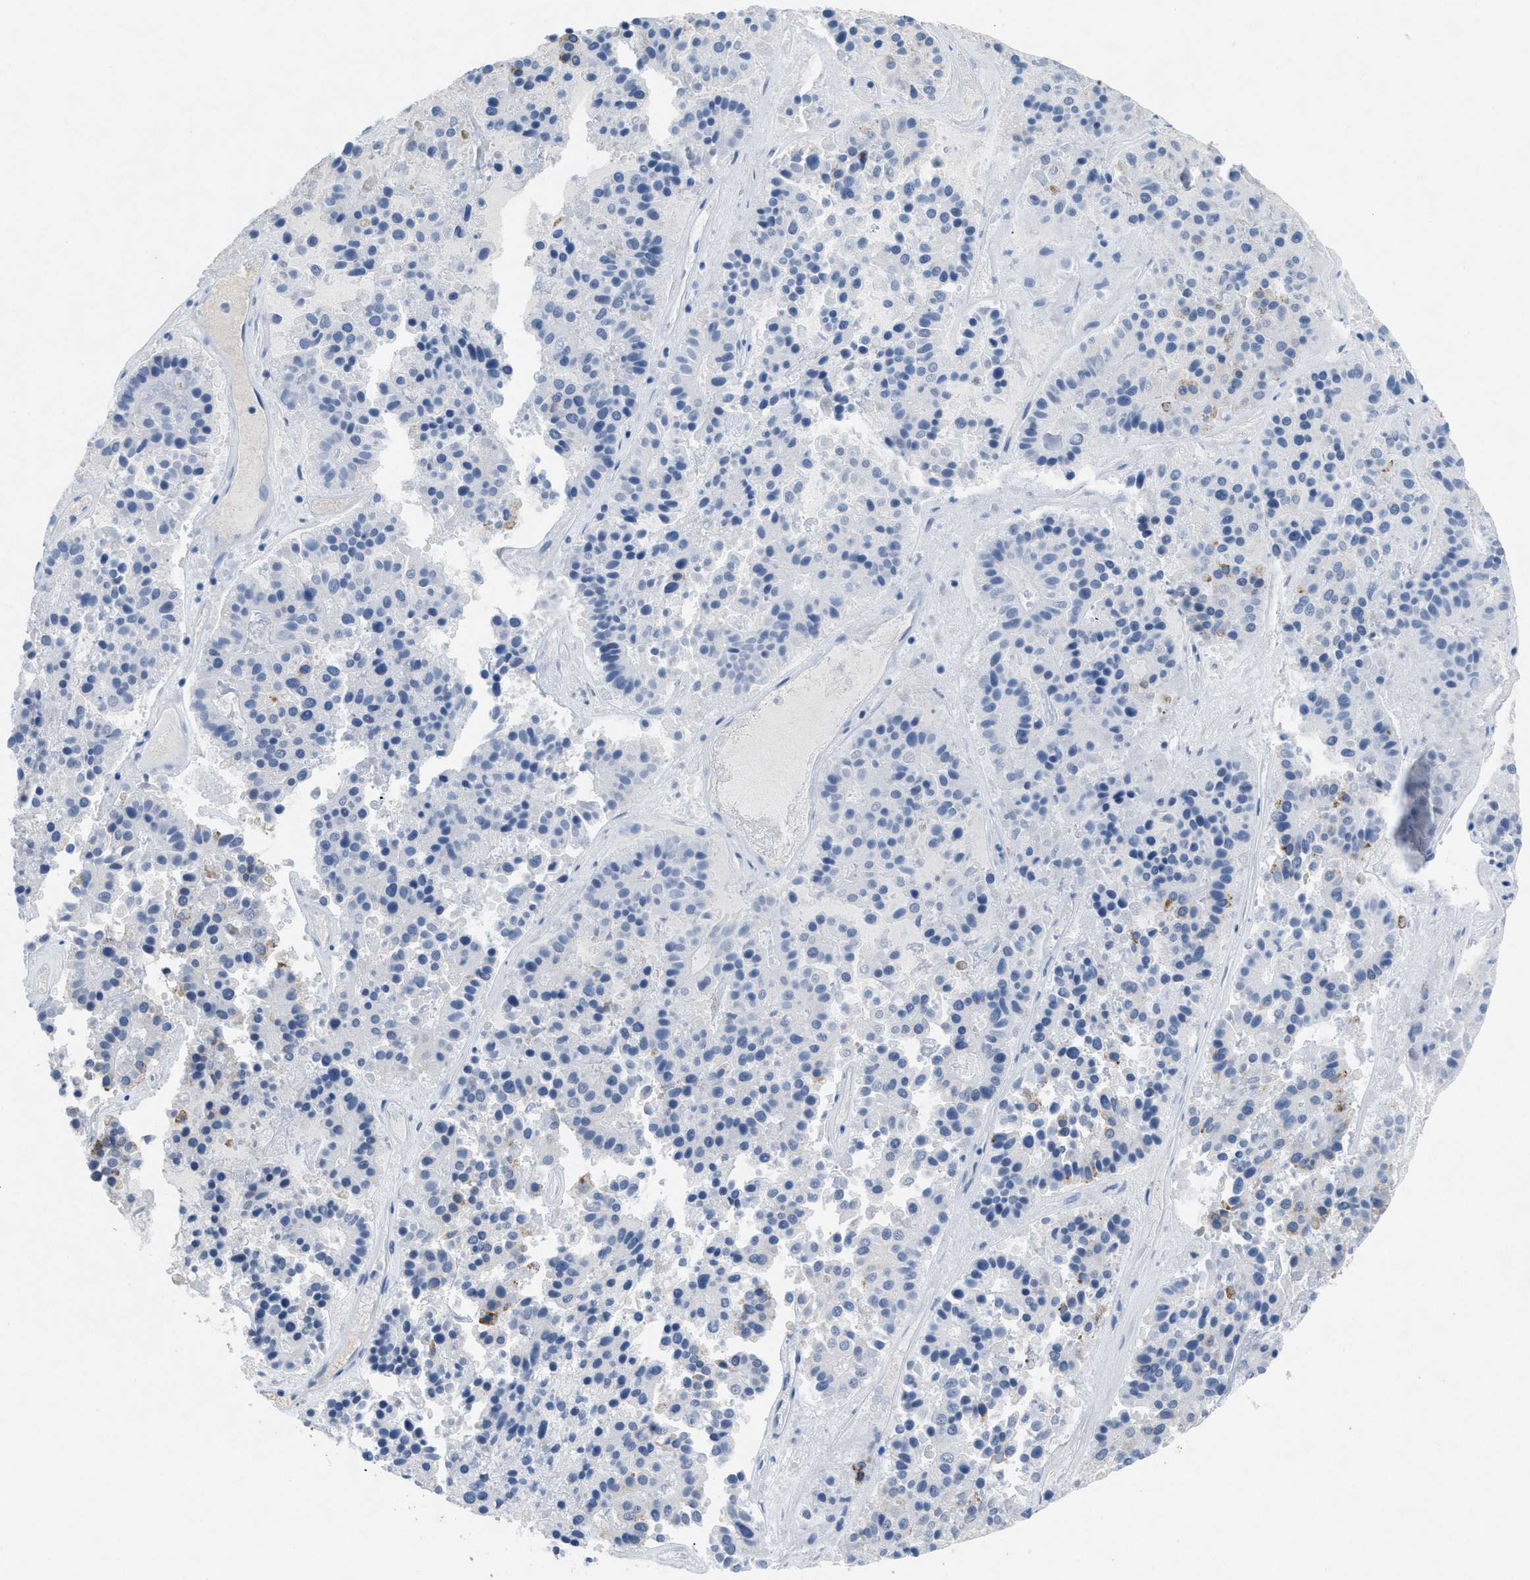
{"staining": {"intensity": "negative", "quantity": "none", "location": "none"}, "tissue": "pancreatic cancer", "cell_type": "Tumor cells", "image_type": "cancer", "snomed": [{"axis": "morphology", "description": "Adenocarcinoma, NOS"}, {"axis": "topography", "description": "Pancreas"}], "caption": "The image displays no significant positivity in tumor cells of pancreatic cancer (adenocarcinoma).", "gene": "TASOR", "patient": {"sex": "male", "age": 50}}